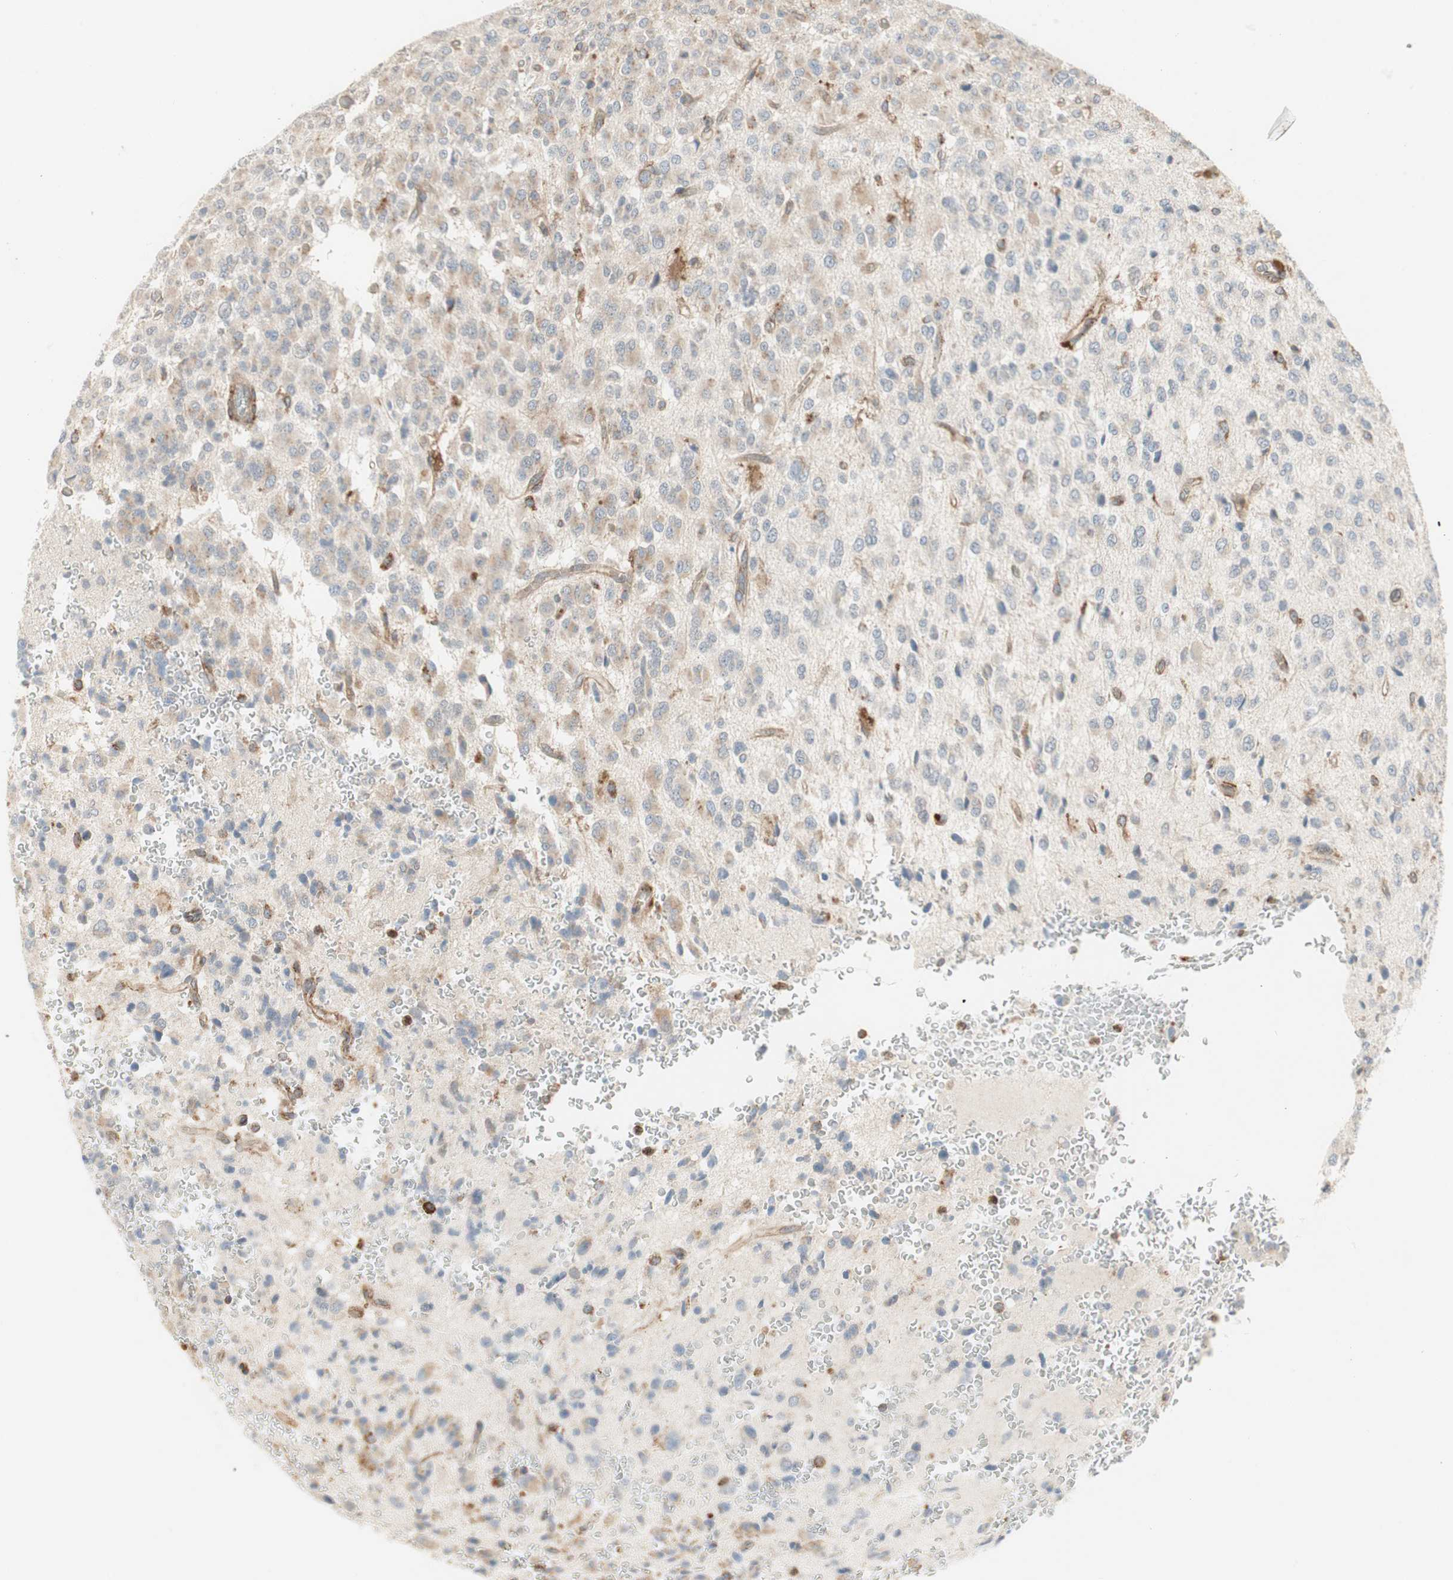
{"staining": {"intensity": "weak", "quantity": "25%-75%", "location": "cytoplasmic/membranous"}, "tissue": "glioma", "cell_type": "Tumor cells", "image_type": "cancer", "snomed": [{"axis": "morphology", "description": "Glioma, malignant, High grade"}, {"axis": "topography", "description": "pancreas cauda"}], "caption": "Protein expression analysis of malignant glioma (high-grade) shows weak cytoplasmic/membranous positivity in about 25%-75% of tumor cells.", "gene": "H6PD", "patient": {"sex": "male", "age": 60}}